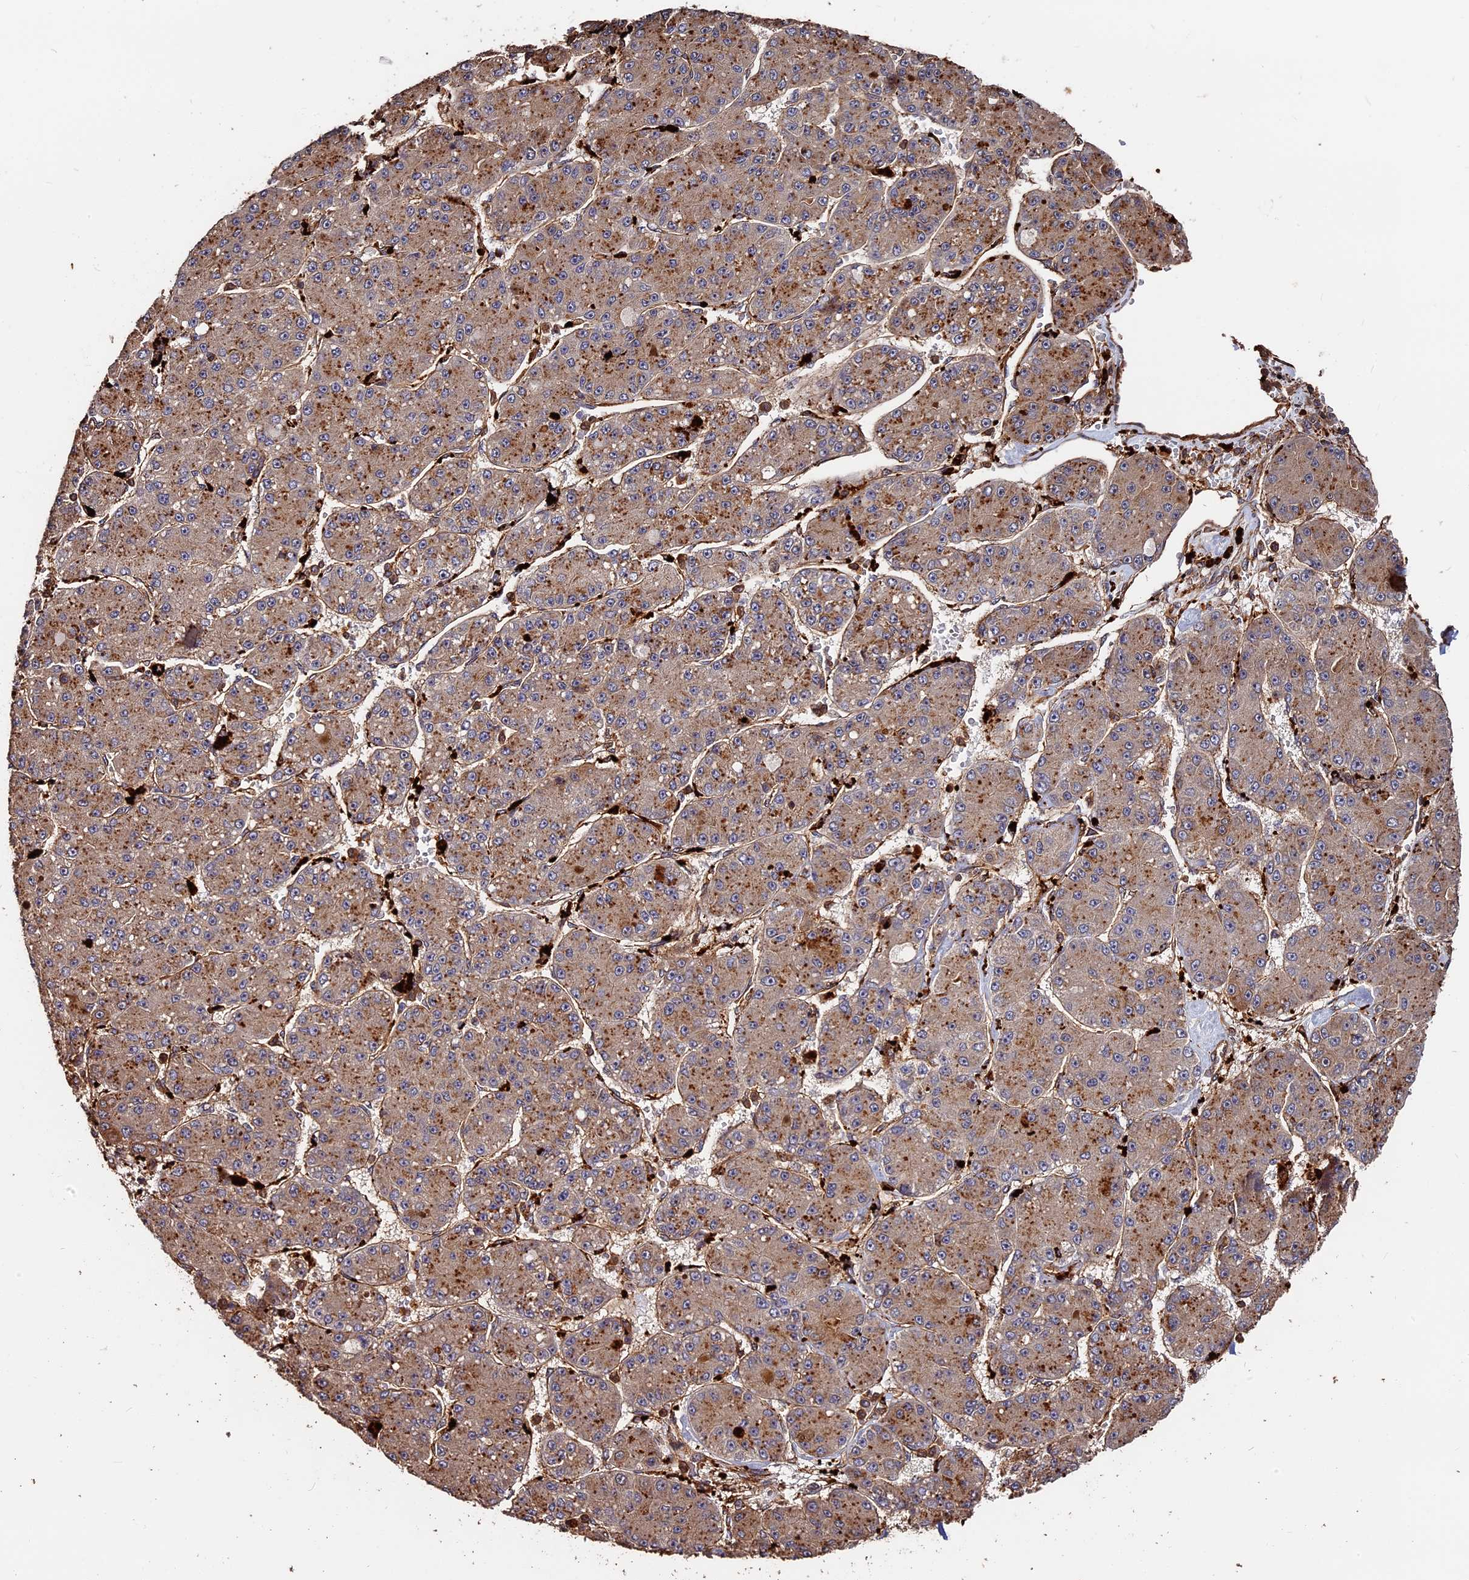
{"staining": {"intensity": "moderate", "quantity": ">75%", "location": "cytoplasmic/membranous"}, "tissue": "liver cancer", "cell_type": "Tumor cells", "image_type": "cancer", "snomed": [{"axis": "morphology", "description": "Carcinoma, Hepatocellular, NOS"}, {"axis": "topography", "description": "Liver"}], "caption": "Tumor cells demonstrate moderate cytoplasmic/membranous staining in about >75% of cells in liver cancer (hepatocellular carcinoma).", "gene": "MMP15", "patient": {"sex": "male", "age": 67}}